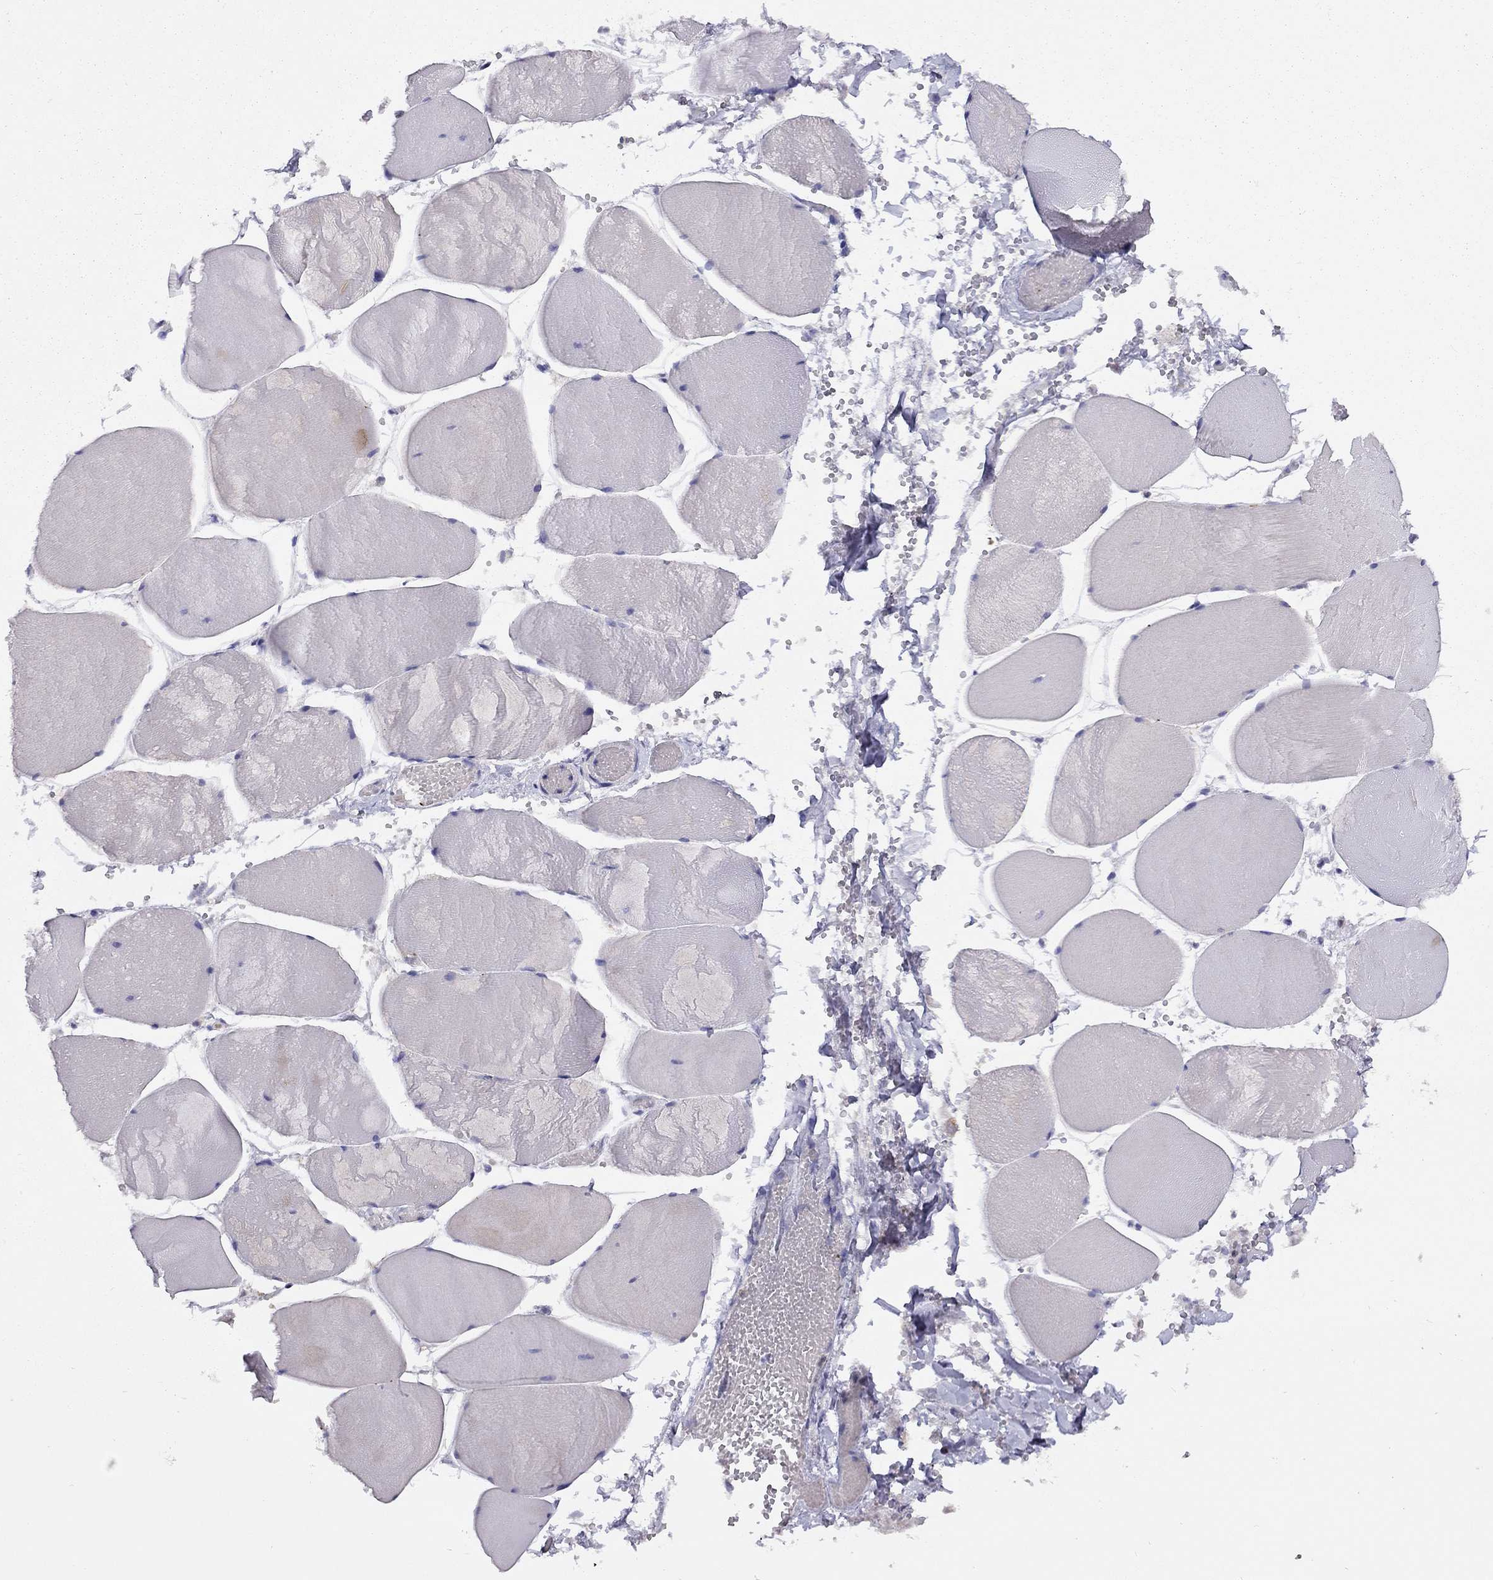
{"staining": {"intensity": "negative", "quantity": "none", "location": "none"}, "tissue": "skeletal muscle", "cell_type": "Myocytes", "image_type": "normal", "snomed": [{"axis": "morphology", "description": "Normal tissue, NOS"}, {"axis": "morphology", "description": "Malignant melanoma, Metastatic site"}, {"axis": "topography", "description": "Skeletal muscle"}], "caption": "DAB (3,3'-diaminobenzidine) immunohistochemical staining of benign skeletal muscle demonstrates no significant positivity in myocytes.", "gene": "CITED1", "patient": {"sex": "male", "age": 50}}